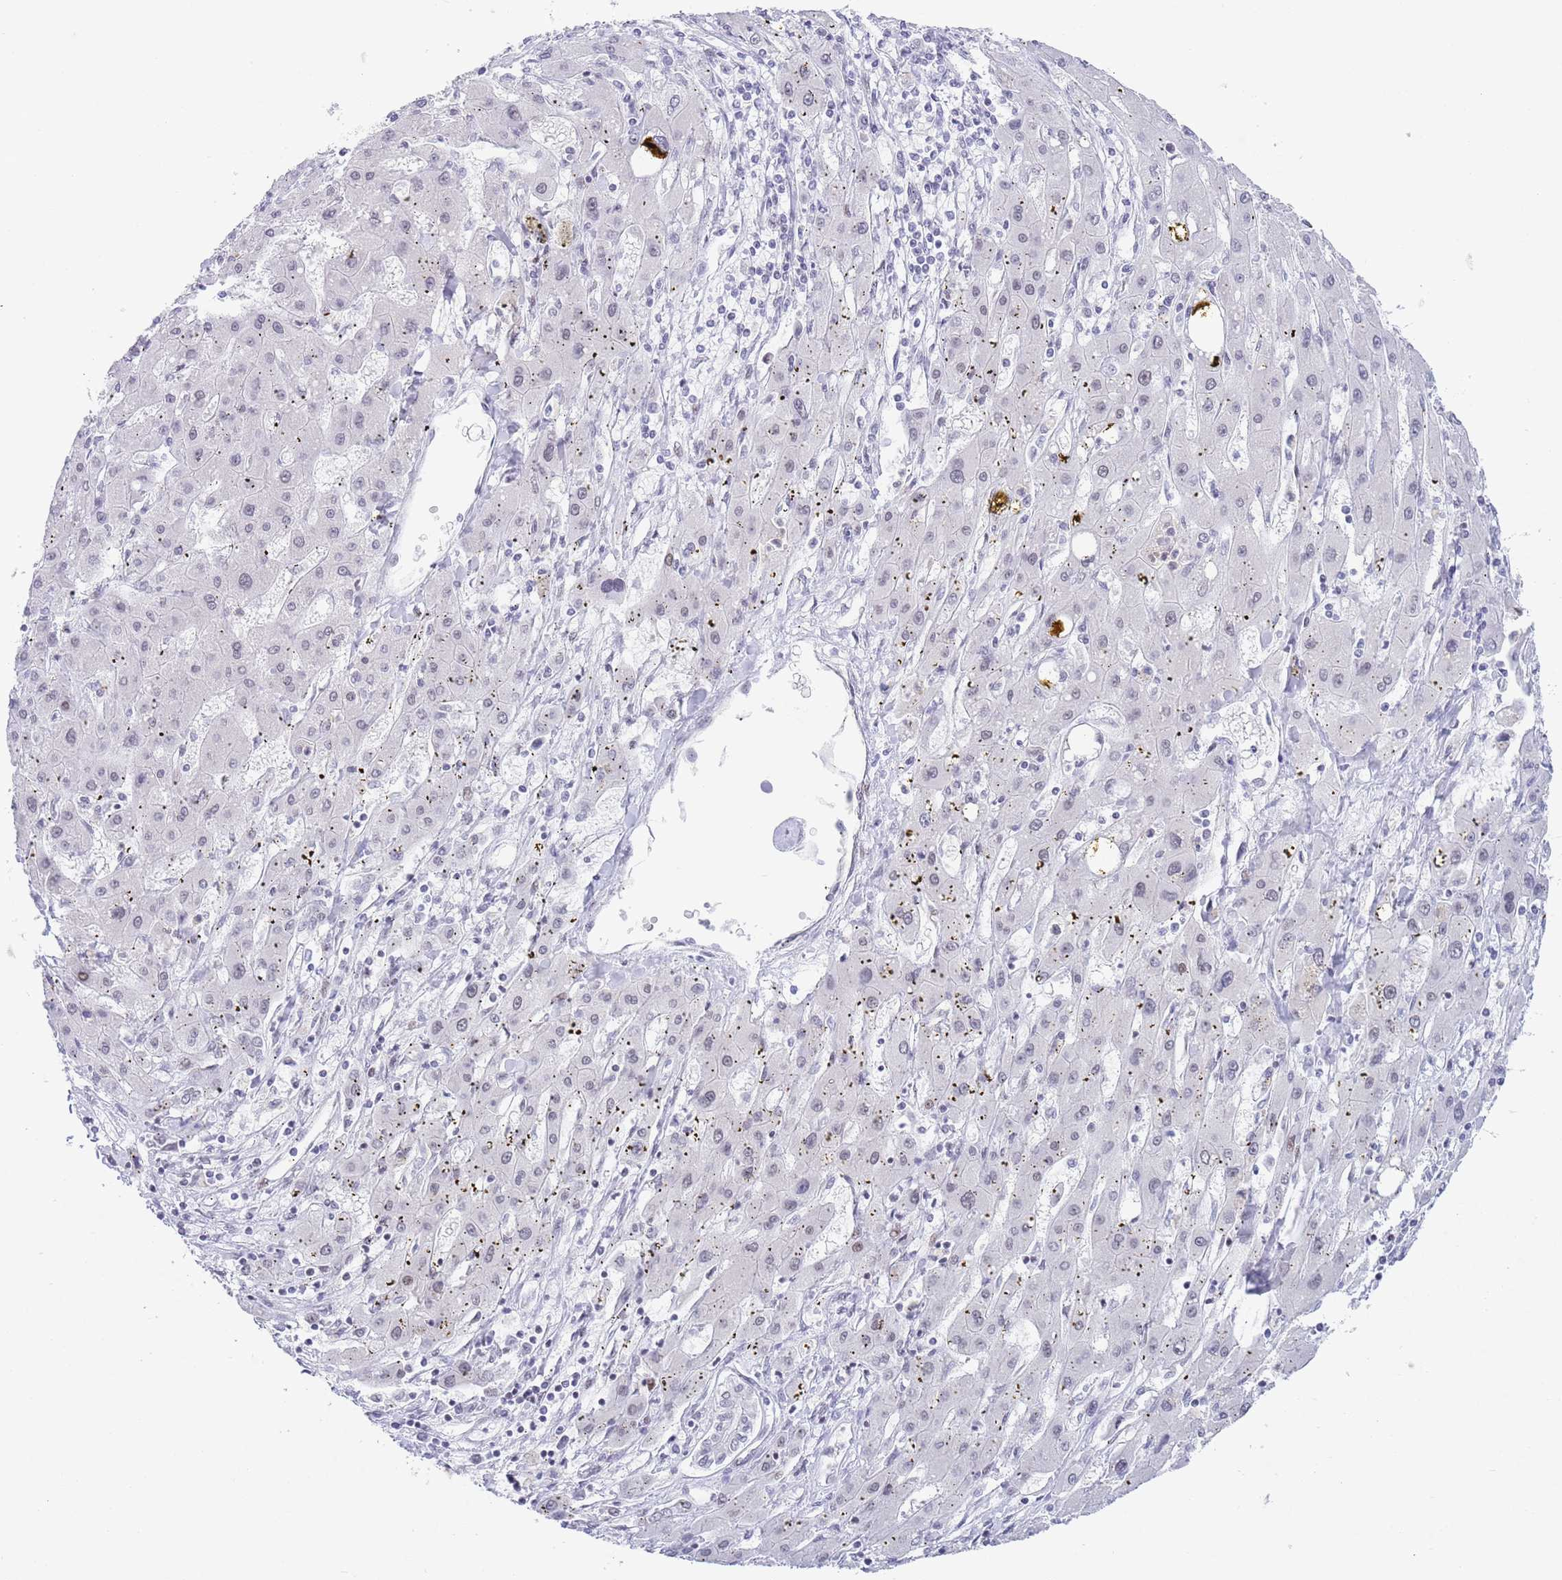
{"staining": {"intensity": "negative", "quantity": "none", "location": "none"}, "tissue": "liver cancer", "cell_type": "Tumor cells", "image_type": "cancer", "snomed": [{"axis": "morphology", "description": "Carcinoma, Hepatocellular, NOS"}, {"axis": "topography", "description": "Liver"}], "caption": "Protein analysis of liver cancer (hepatocellular carcinoma) demonstrates no significant positivity in tumor cells.", "gene": "ZNF382", "patient": {"sex": "male", "age": 72}}